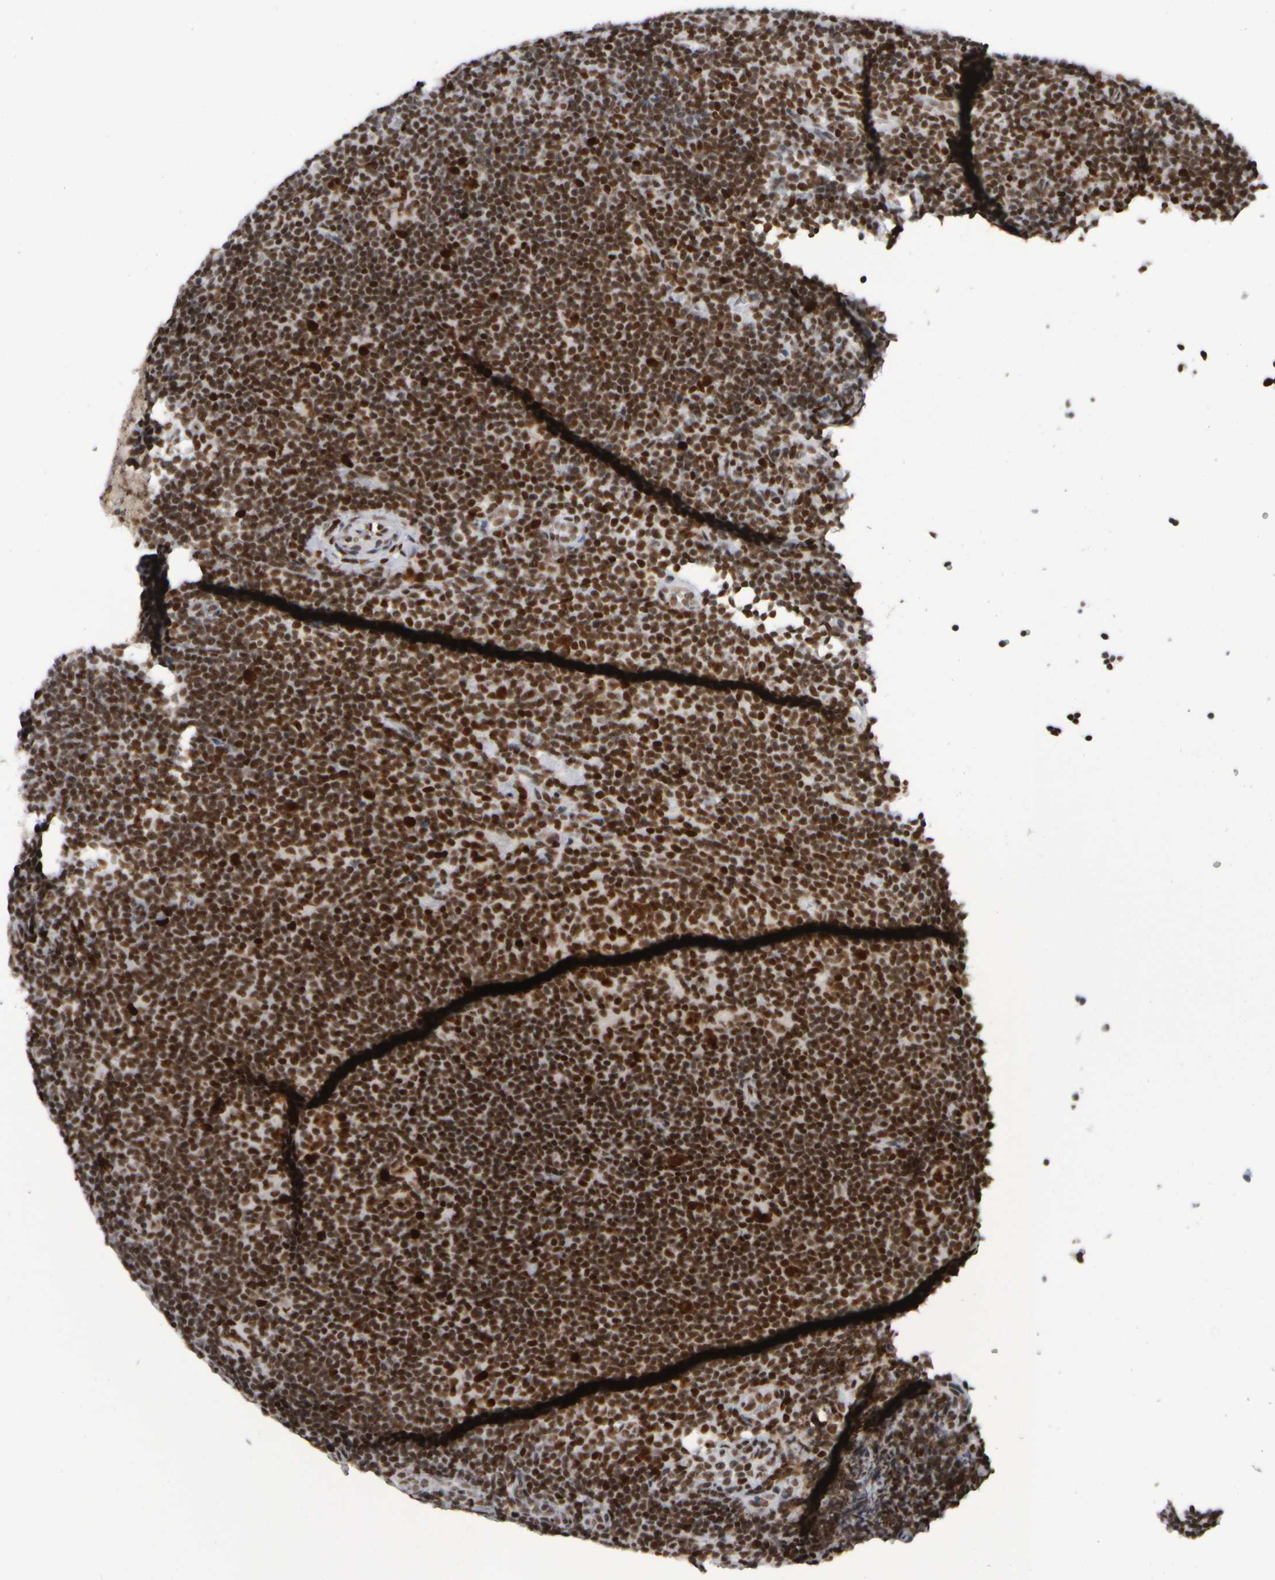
{"staining": {"intensity": "strong", "quantity": ">75%", "location": "nuclear"}, "tissue": "lymphoma", "cell_type": "Tumor cells", "image_type": "cancer", "snomed": [{"axis": "morphology", "description": "Hodgkin's disease, NOS"}, {"axis": "topography", "description": "Lymph node"}], "caption": "A photomicrograph of human Hodgkin's disease stained for a protein exhibits strong nuclear brown staining in tumor cells. Nuclei are stained in blue.", "gene": "TOP2B", "patient": {"sex": "female", "age": 57}}